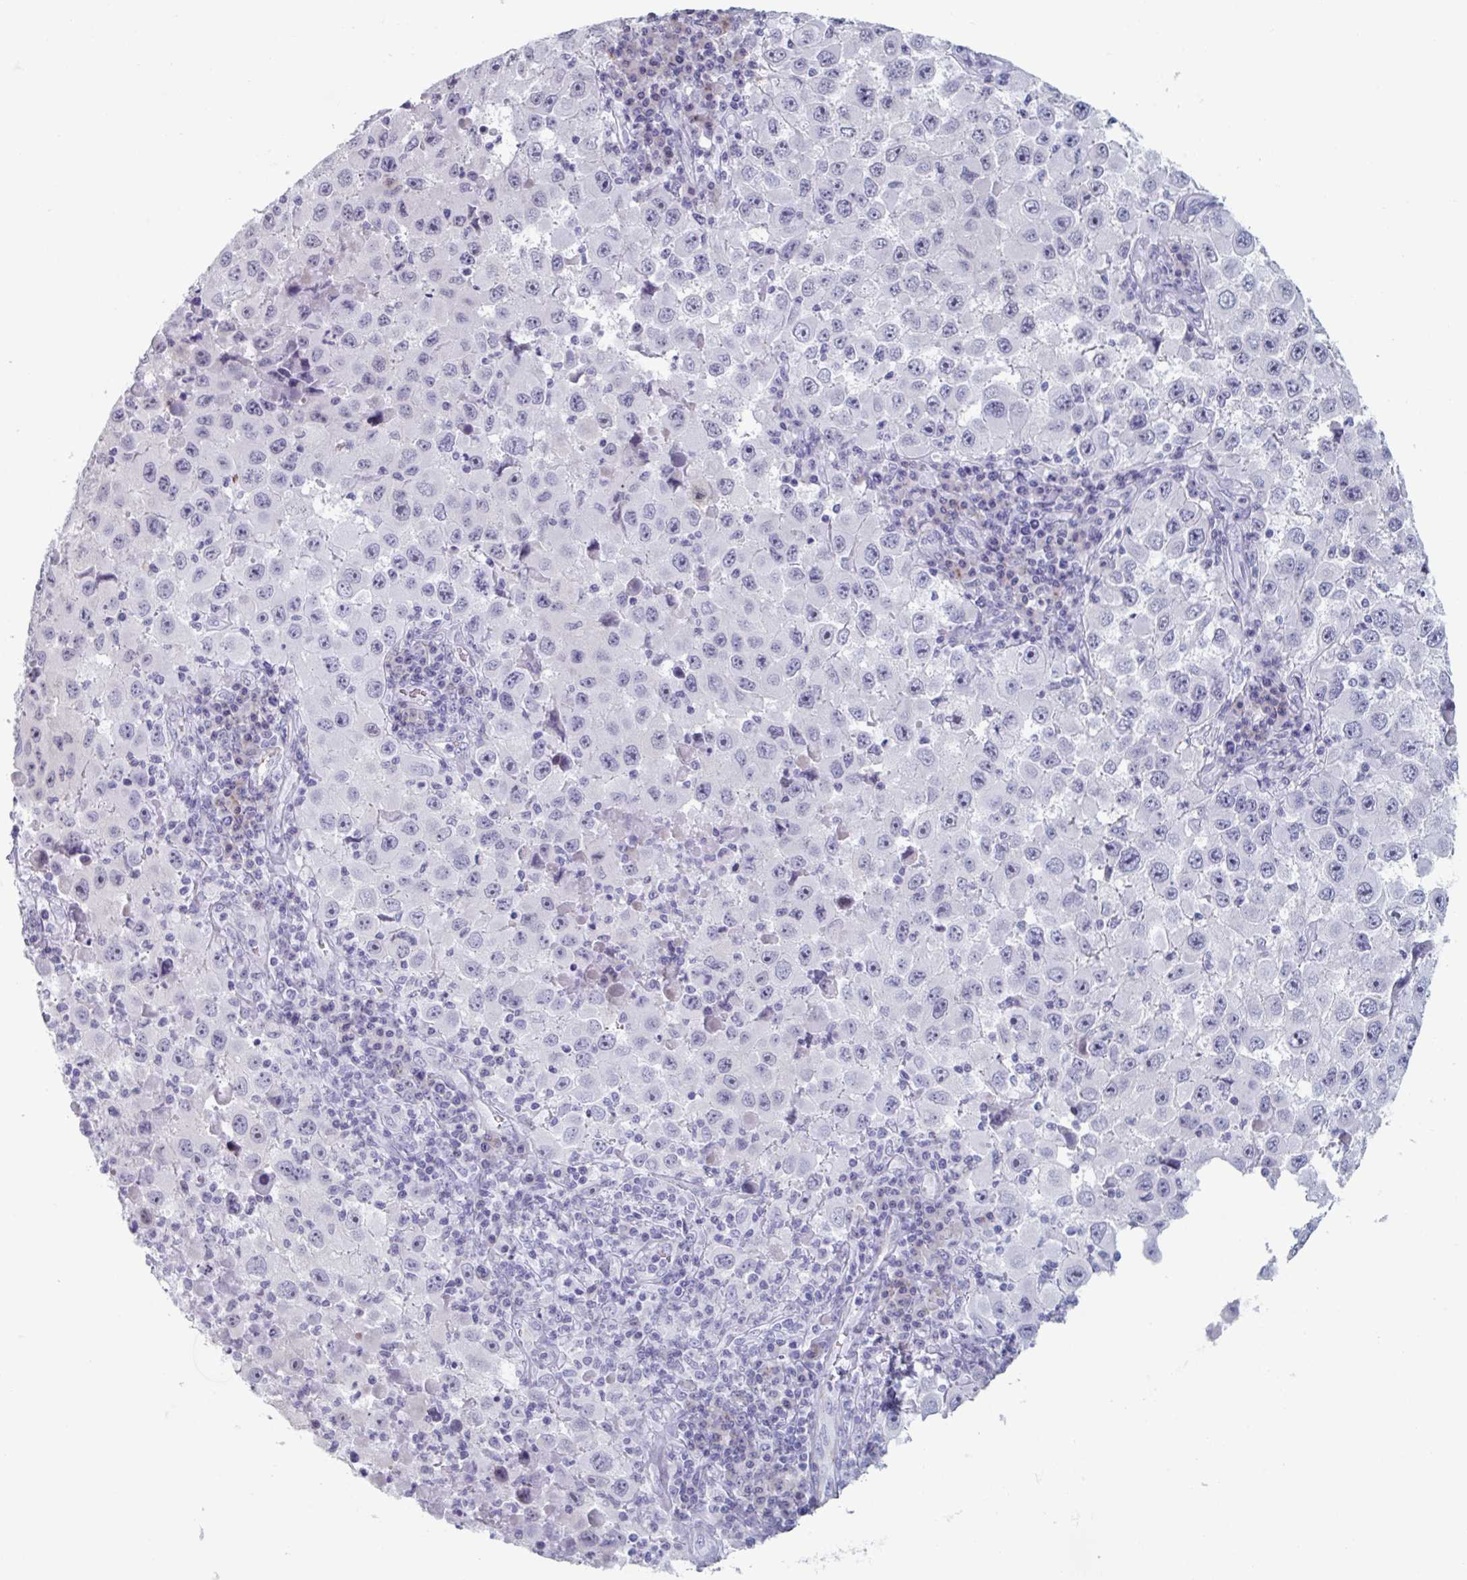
{"staining": {"intensity": "negative", "quantity": "none", "location": "none"}, "tissue": "melanoma", "cell_type": "Tumor cells", "image_type": "cancer", "snomed": [{"axis": "morphology", "description": "Malignant melanoma, Metastatic site"}, {"axis": "topography", "description": "Lymph node"}], "caption": "Immunohistochemical staining of melanoma displays no significant staining in tumor cells.", "gene": "FOXA1", "patient": {"sex": "female", "age": 67}}